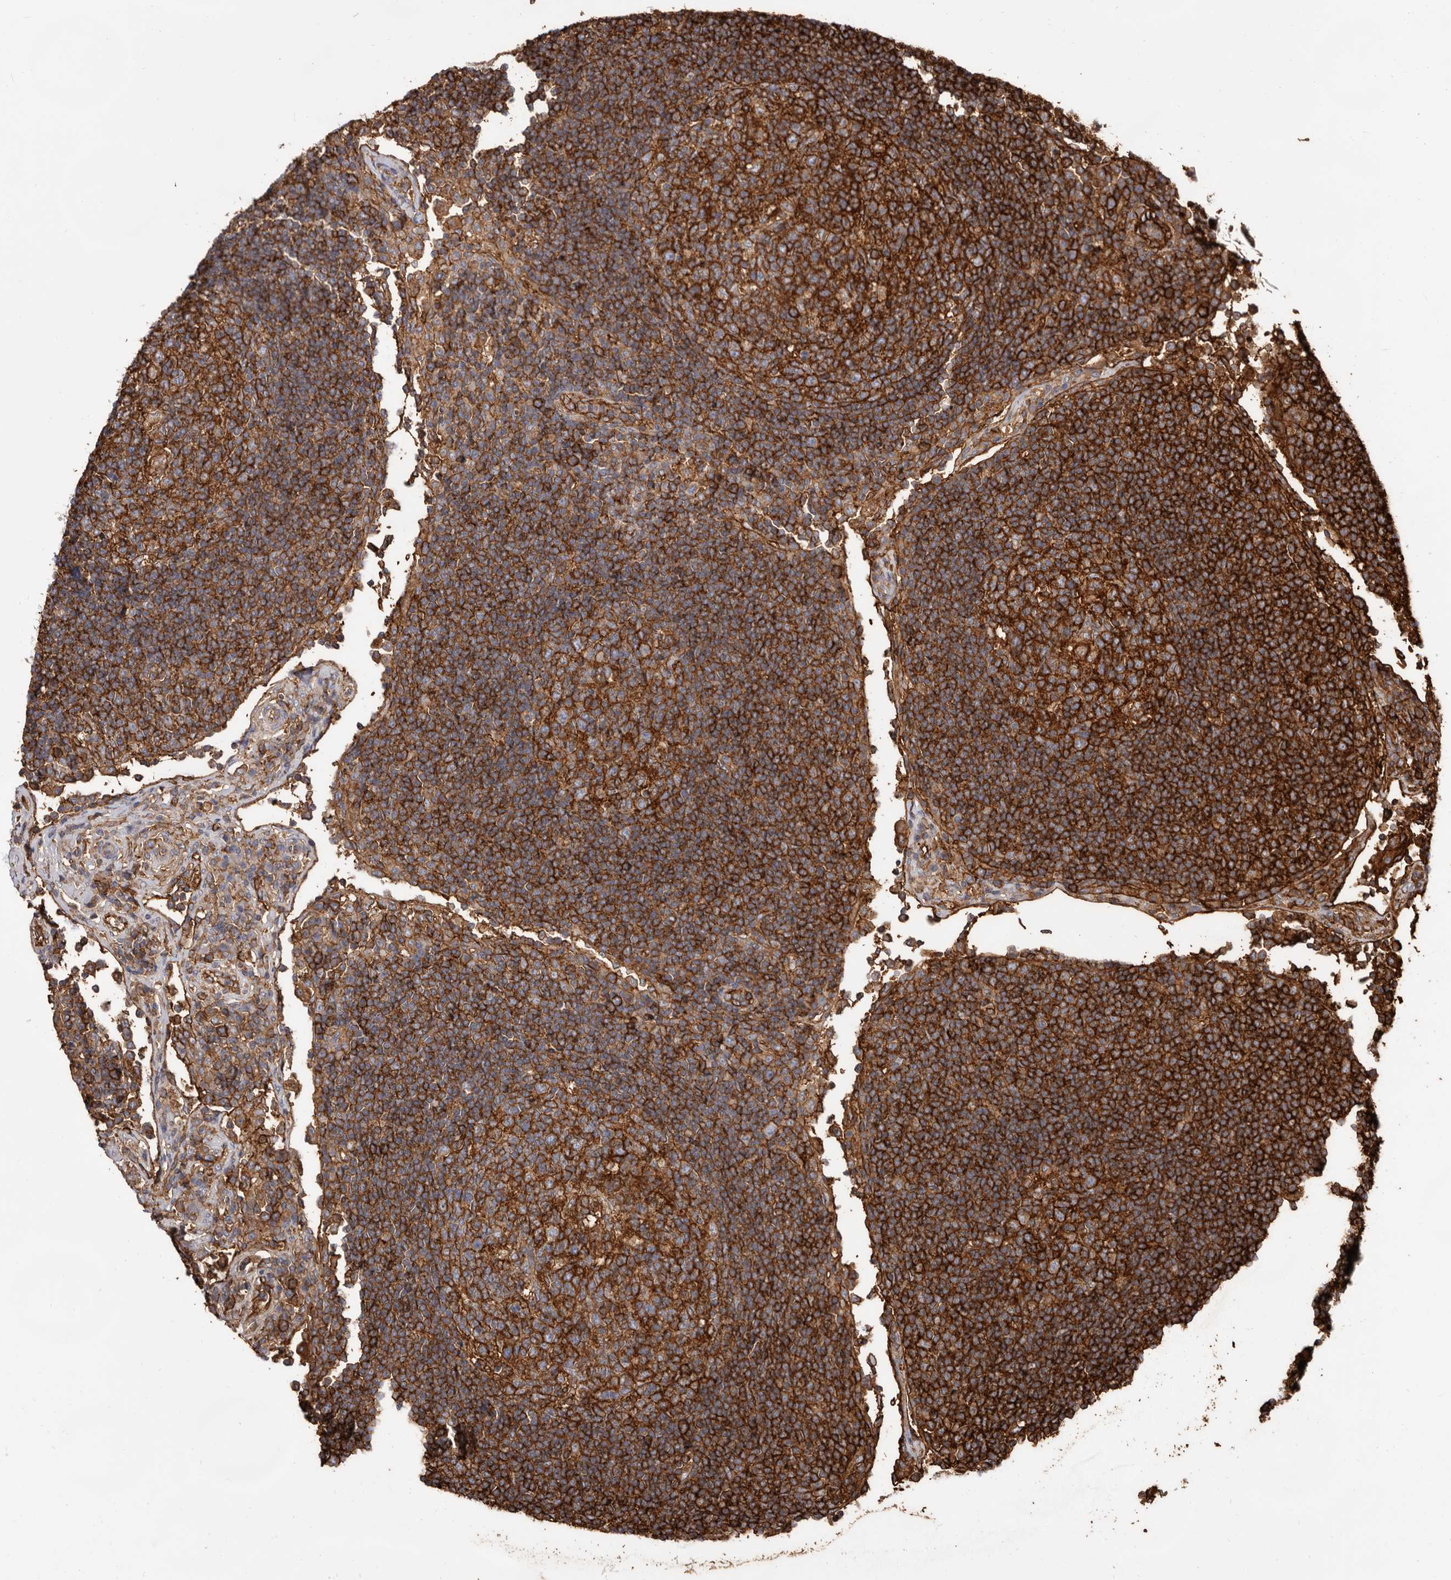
{"staining": {"intensity": "strong", "quantity": ">75%", "location": "cytoplasmic/membranous"}, "tissue": "lymph node", "cell_type": "Germinal center cells", "image_type": "normal", "snomed": [{"axis": "morphology", "description": "Normal tissue, NOS"}, {"axis": "topography", "description": "Lymph node"}], "caption": "Immunohistochemical staining of normal lymph node shows strong cytoplasmic/membranous protein expression in about >75% of germinal center cells.", "gene": "MMACHC", "patient": {"sex": "female", "age": 53}}